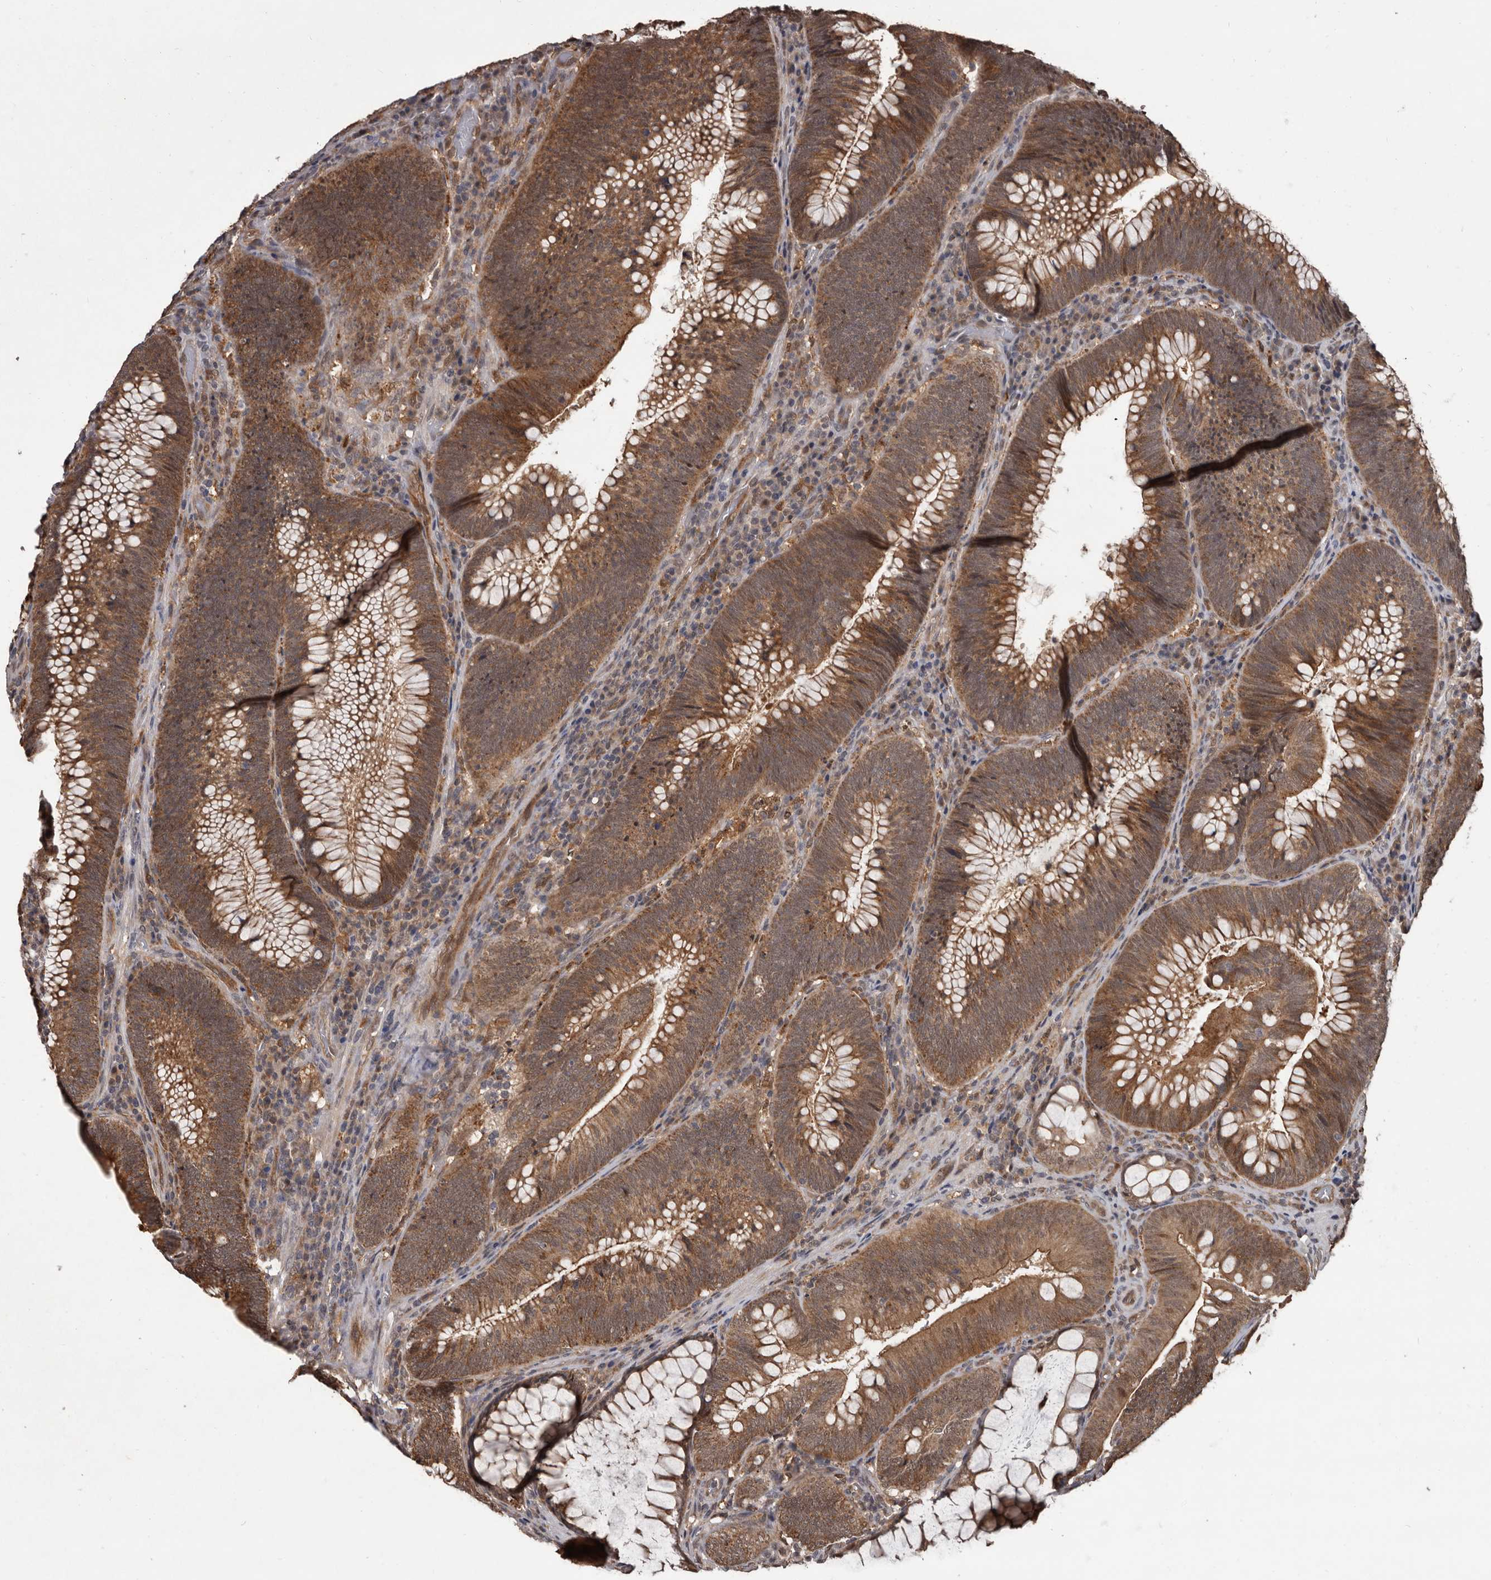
{"staining": {"intensity": "moderate", "quantity": ">75%", "location": "cytoplasmic/membranous"}, "tissue": "colorectal cancer", "cell_type": "Tumor cells", "image_type": "cancer", "snomed": [{"axis": "morphology", "description": "Normal tissue, NOS"}, {"axis": "topography", "description": "Colon"}], "caption": "Colorectal cancer tissue exhibits moderate cytoplasmic/membranous positivity in about >75% of tumor cells Immunohistochemistry stains the protein in brown and the nuclei are stained blue.", "gene": "AHR", "patient": {"sex": "female", "age": 82}}